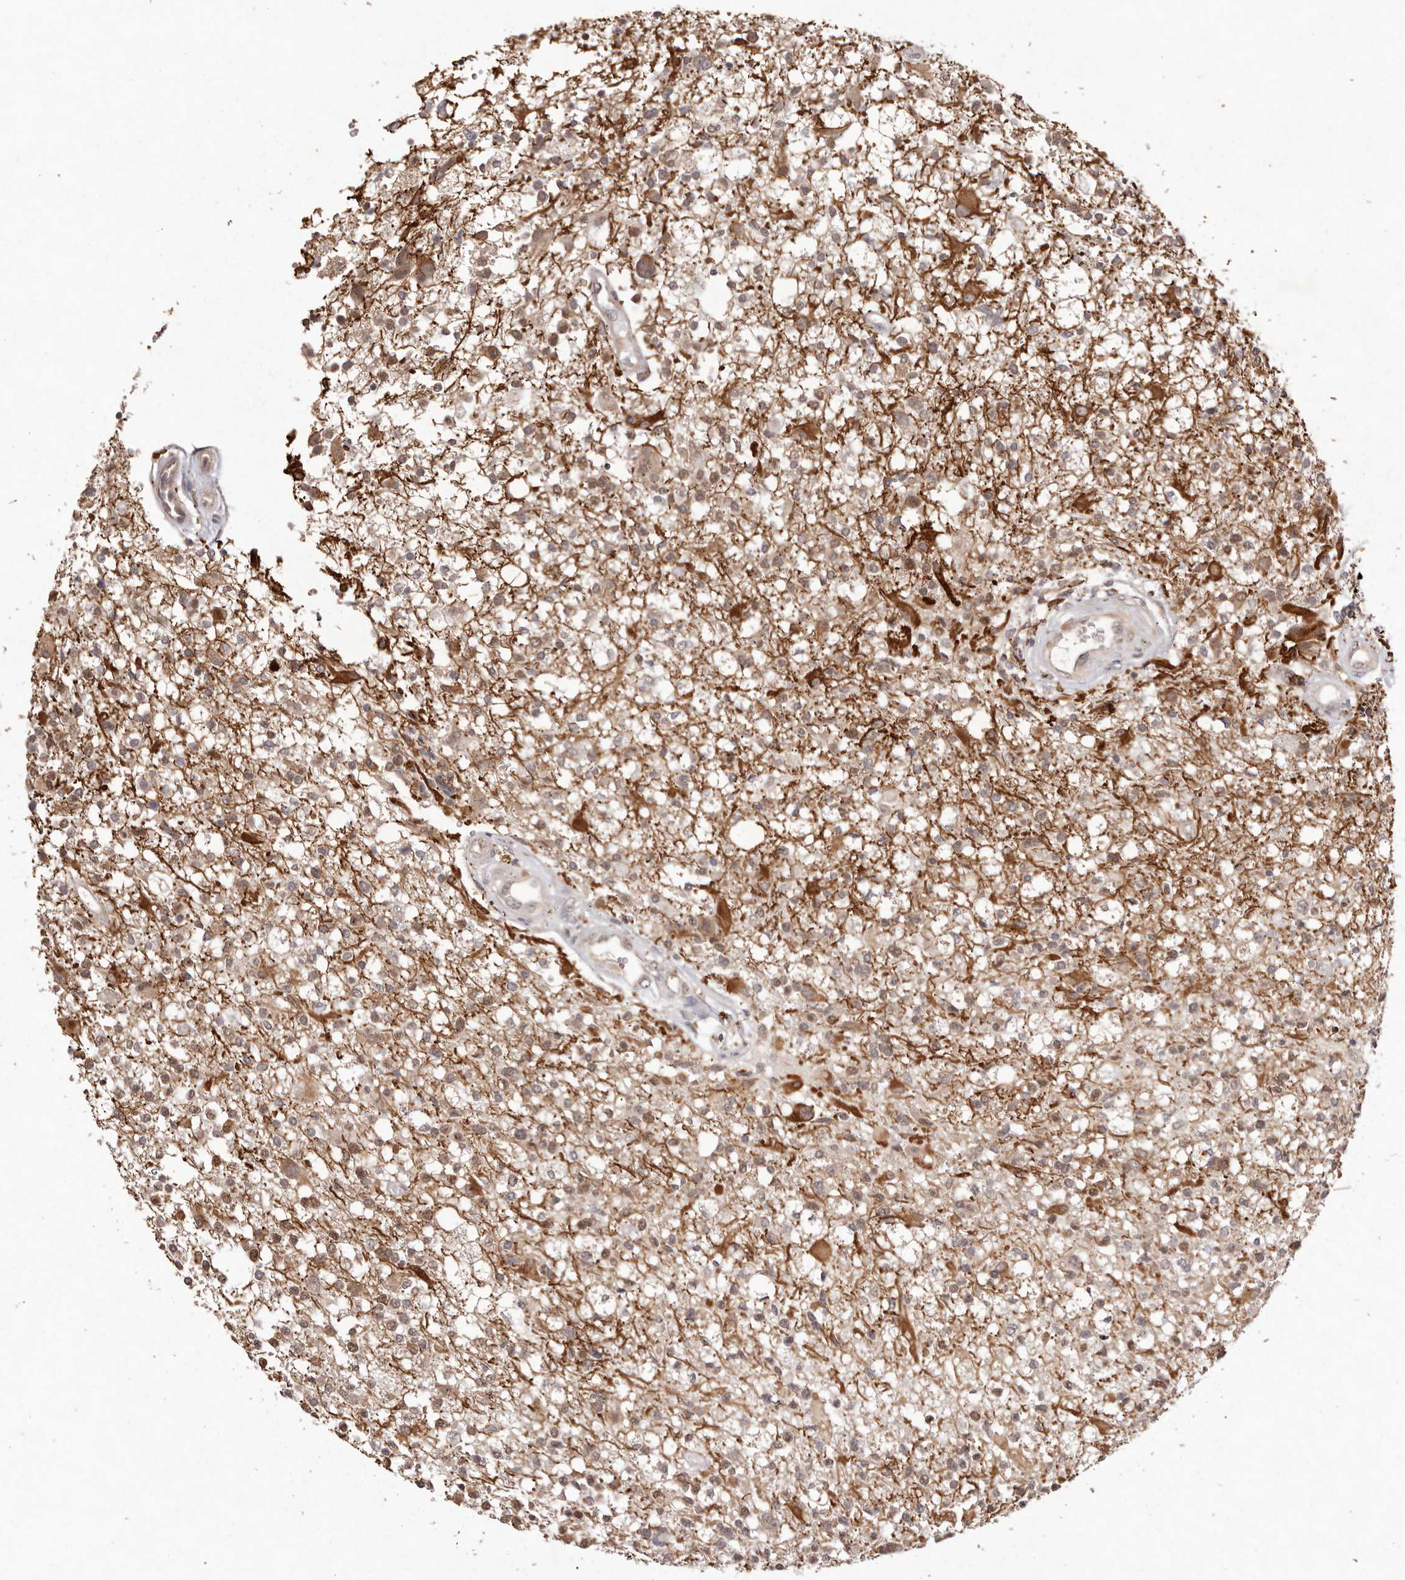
{"staining": {"intensity": "moderate", "quantity": ">75%", "location": "cytoplasmic/membranous,nuclear"}, "tissue": "glioma", "cell_type": "Tumor cells", "image_type": "cancer", "snomed": [{"axis": "morphology", "description": "Glioma, malignant, High grade"}, {"axis": "morphology", "description": "Glioblastoma, NOS"}, {"axis": "topography", "description": "Brain"}], "caption": "Human malignant glioma (high-grade) stained with a brown dye reveals moderate cytoplasmic/membranous and nuclear positive expression in about >75% of tumor cells.", "gene": "BUD31", "patient": {"sex": "male", "age": 60}}